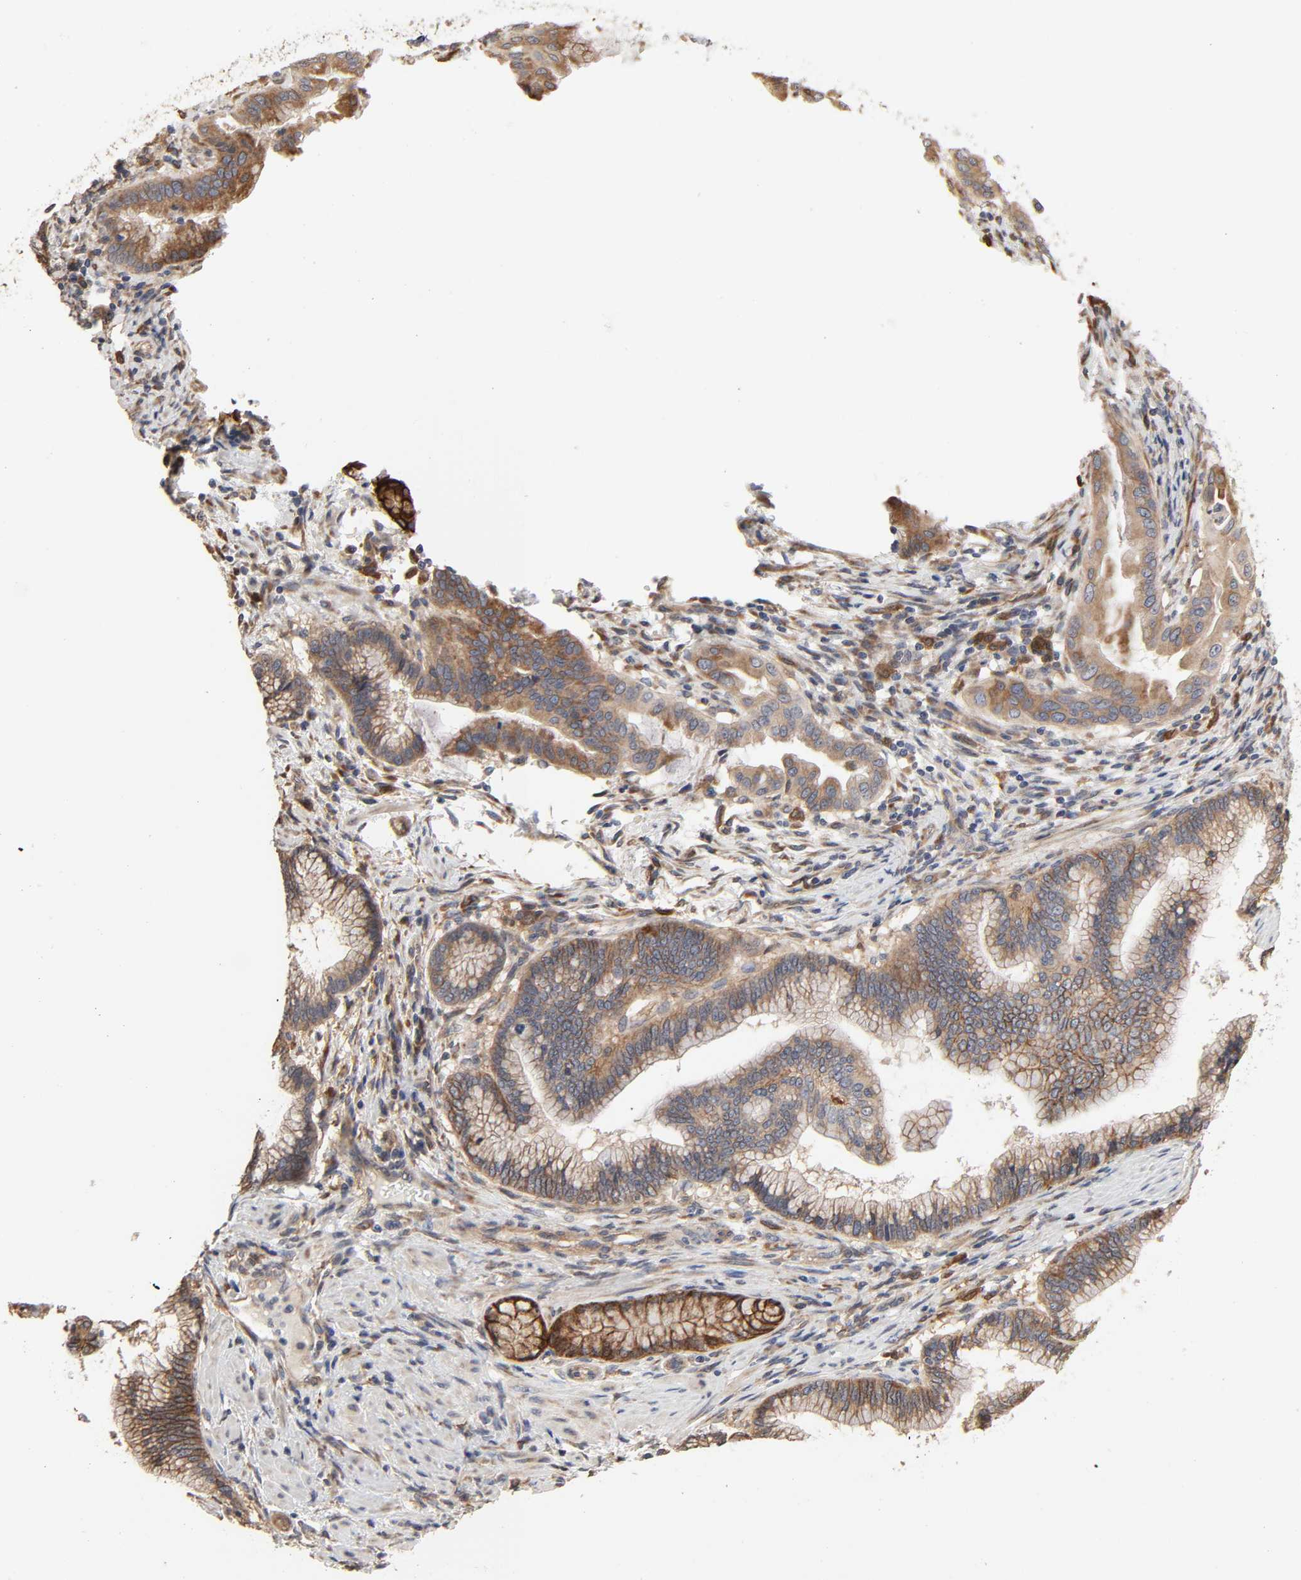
{"staining": {"intensity": "moderate", "quantity": ">75%", "location": "cytoplasmic/membranous"}, "tissue": "pancreatic cancer", "cell_type": "Tumor cells", "image_type": "cancer", "snomed": [{"axis": "morphology", "description": "Adenocarcinoma, NOS"}, {"axis": "topography", "description": "Pancreas"}], "caption": "IHC (DAB (3,3'-diaminobenzidine)) staining of human pancreatic cancer (adenocarcinoma) demonstrates moderate cytoplasmic/membranous protein expression in approximately >75% of tumor cells.", "gene": "NDRG2", "patient": {"sex": "female", "age": 64}}